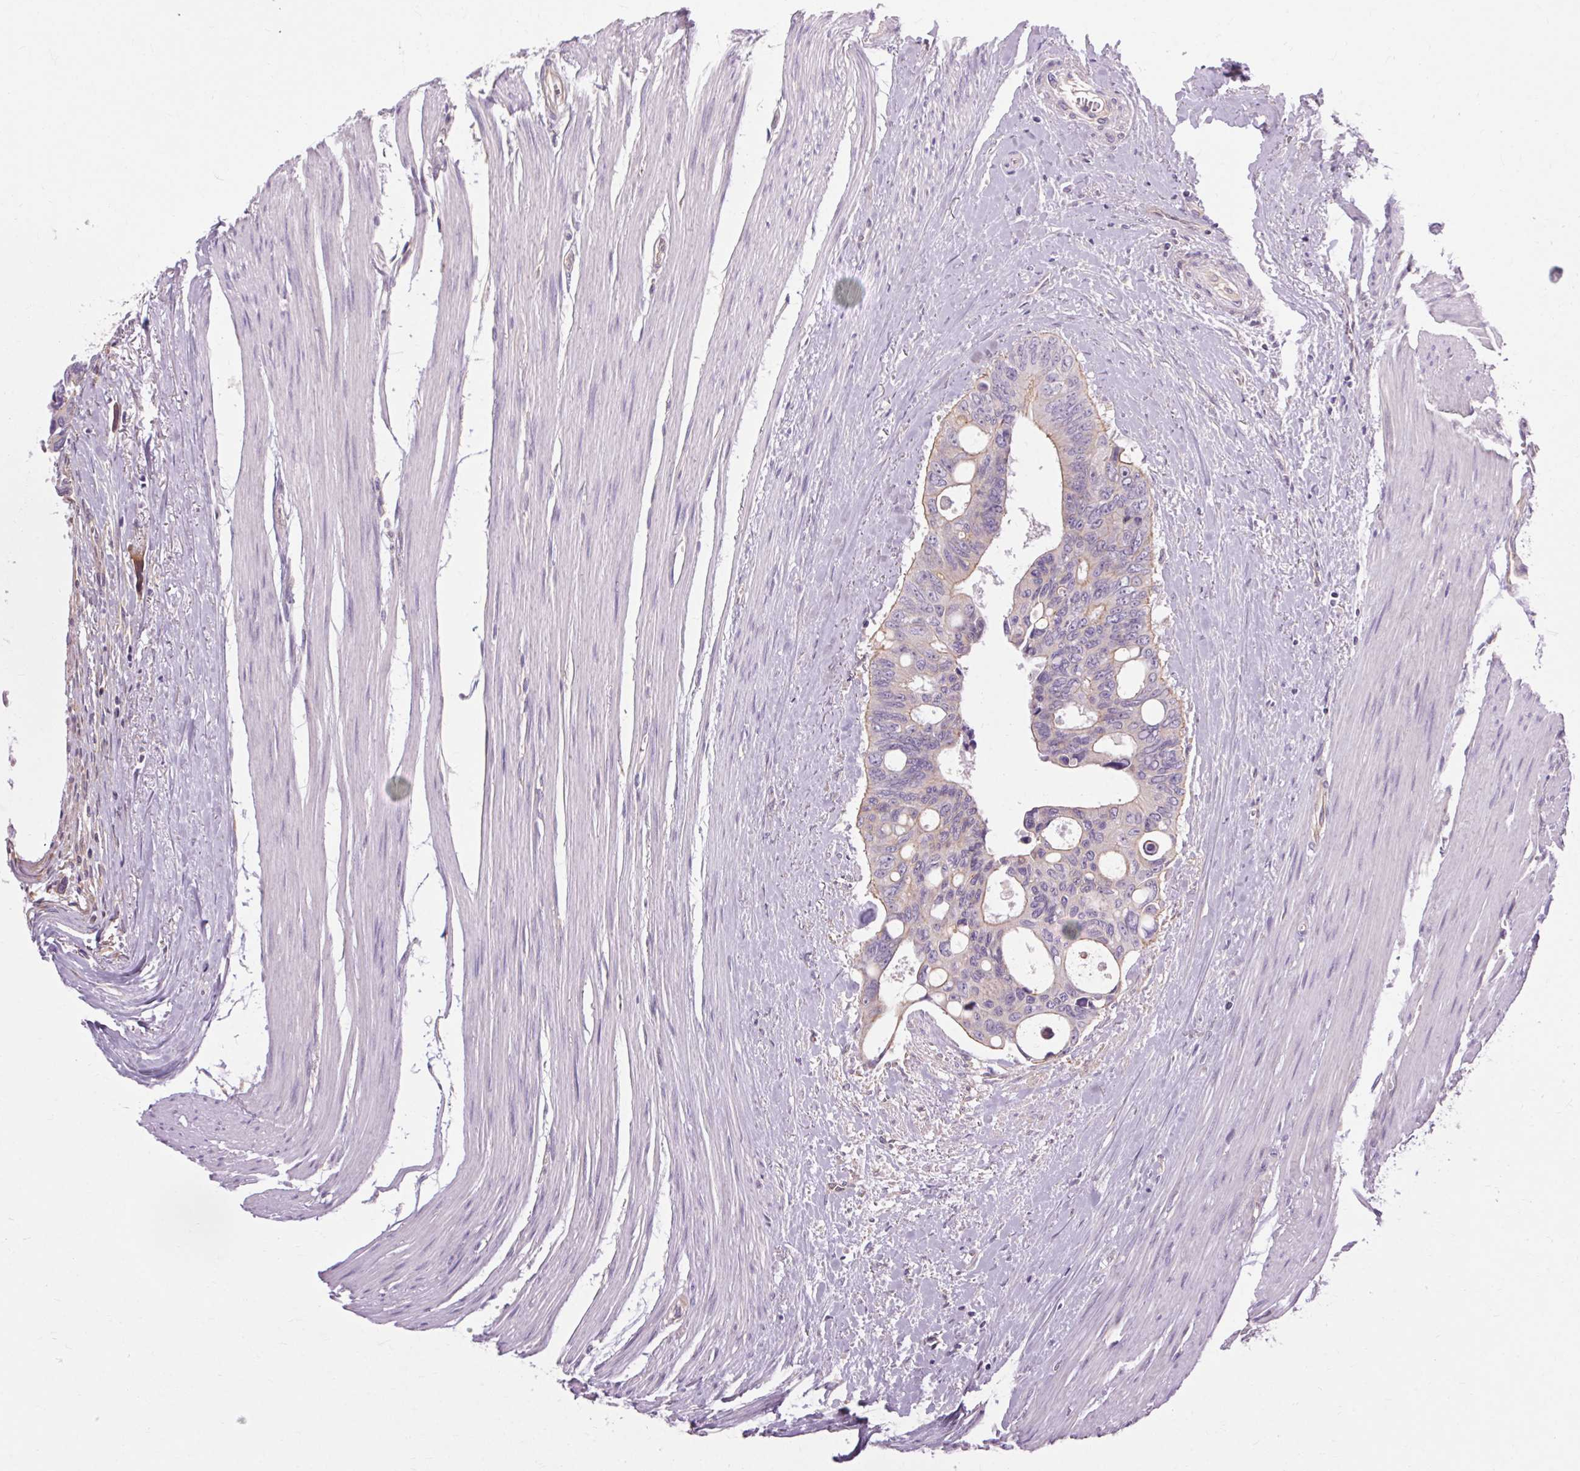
{"staining": {"intensity": "weak", "quantity": "<25%", "location": "cytoplasmic/membranous"}, "tissue": "colorectal cancer", "cell_type": "Tumor cells", "image_type": "cancer", "snomed": [{"axis": "morphology", "description": "Adenocarcinoma, NOS"}, {"axis": "topography", "description": "Rectum"}], "caption": "There is no significant staining in tumor cells of colorectal adenocarcinoma.", "gene": "TM6SF1", "patient": {"sex": "male", "age": 76}}